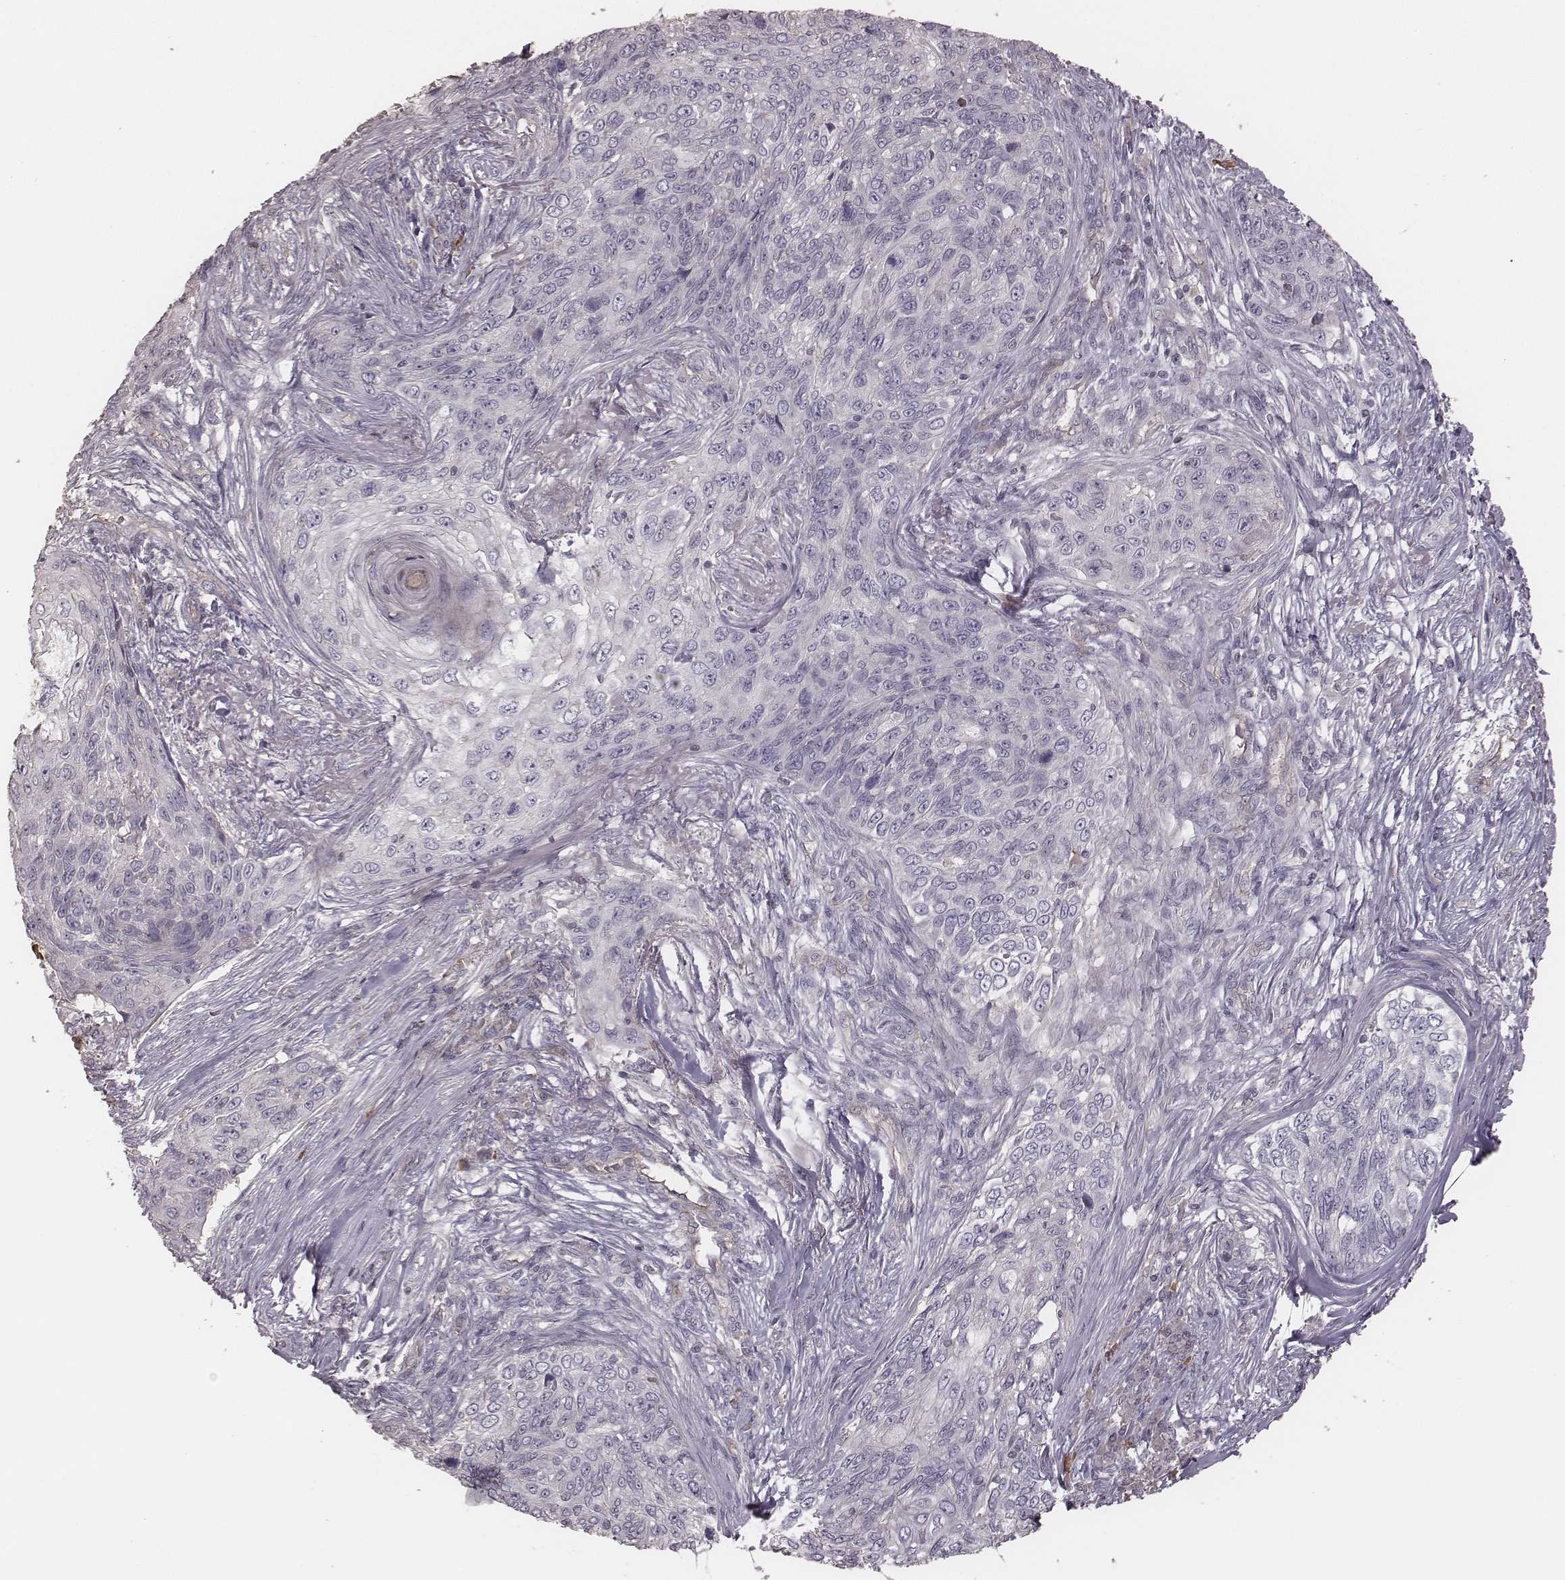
{"staining": {"intensity": "negative", "quantity": "none", "location": "none"}, "tissue": "skin cancer", "cell_type": "Tumor cells", "image_type": "cancer", "snomed": [{"axis": "morphology", "description": "Squamous cell carcinoma, NOS"}, {"axis": "topography", "description": "Skin"}], "caption": "Tumor cells show no significant protein expression in skin cancer (squamous cell carcinoma).", "gene": "OTOGL", "patient": {"sex": "male", "age": 92}}